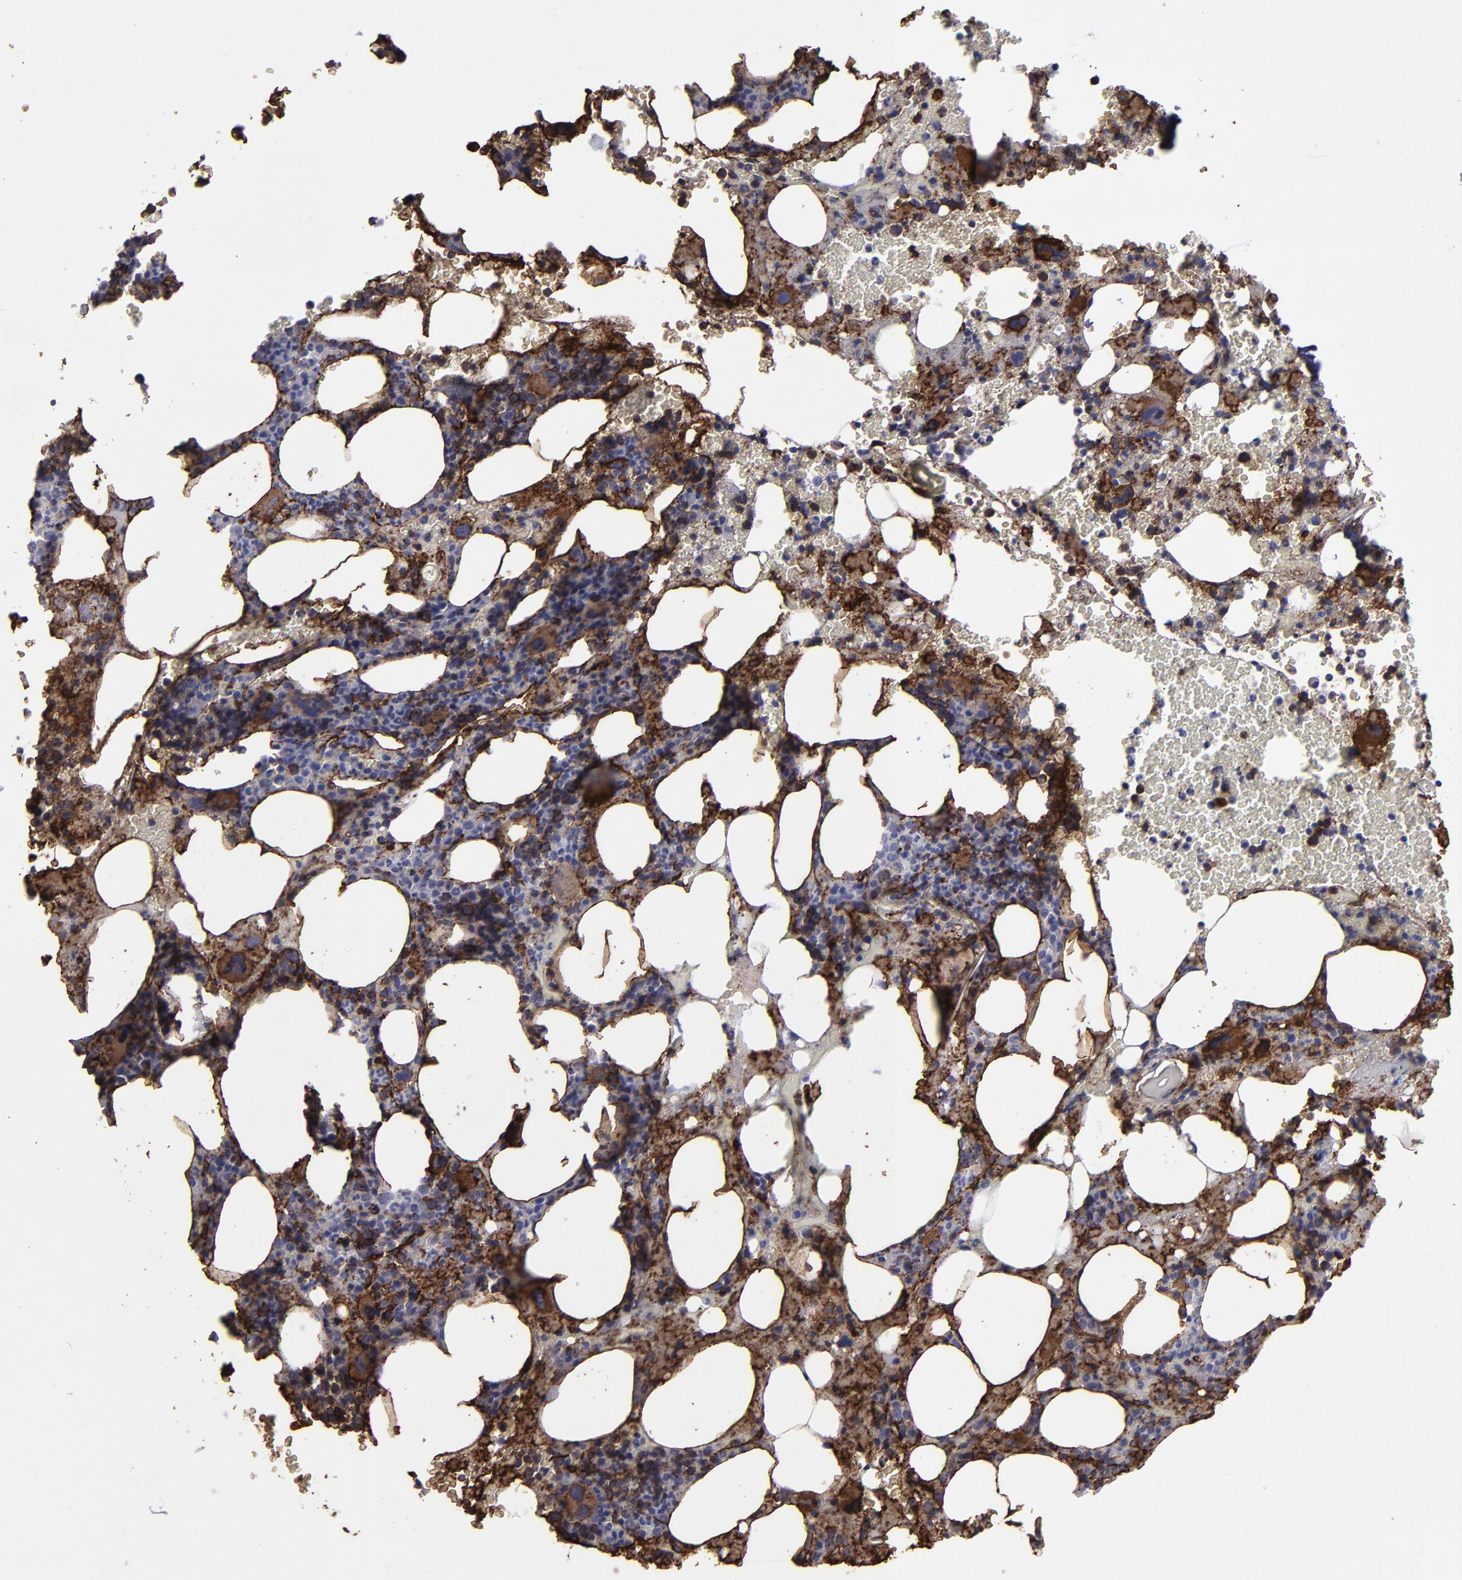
{"staining": {"intensity": "moderate", "quantity": "25%-75%", "location": "cytoplasmic/membranous"}, "tissue": "bone marrow", "cell_type": "Hematopoietic cells", "image_type": "normal", "snomed": [{"axis": "morphology", "description": "Normal tissue, NOS"}, {"axis": "topography", "description": "Bone marrow"}], "caption": "The micrograph displays staining of benign bone marrow, revealing moderate cytoplasmic/membranous protein expression (brown color) within hematopoietic cells.", "gene": "CD36", "patient": {"sex": "male", "age": 82}}